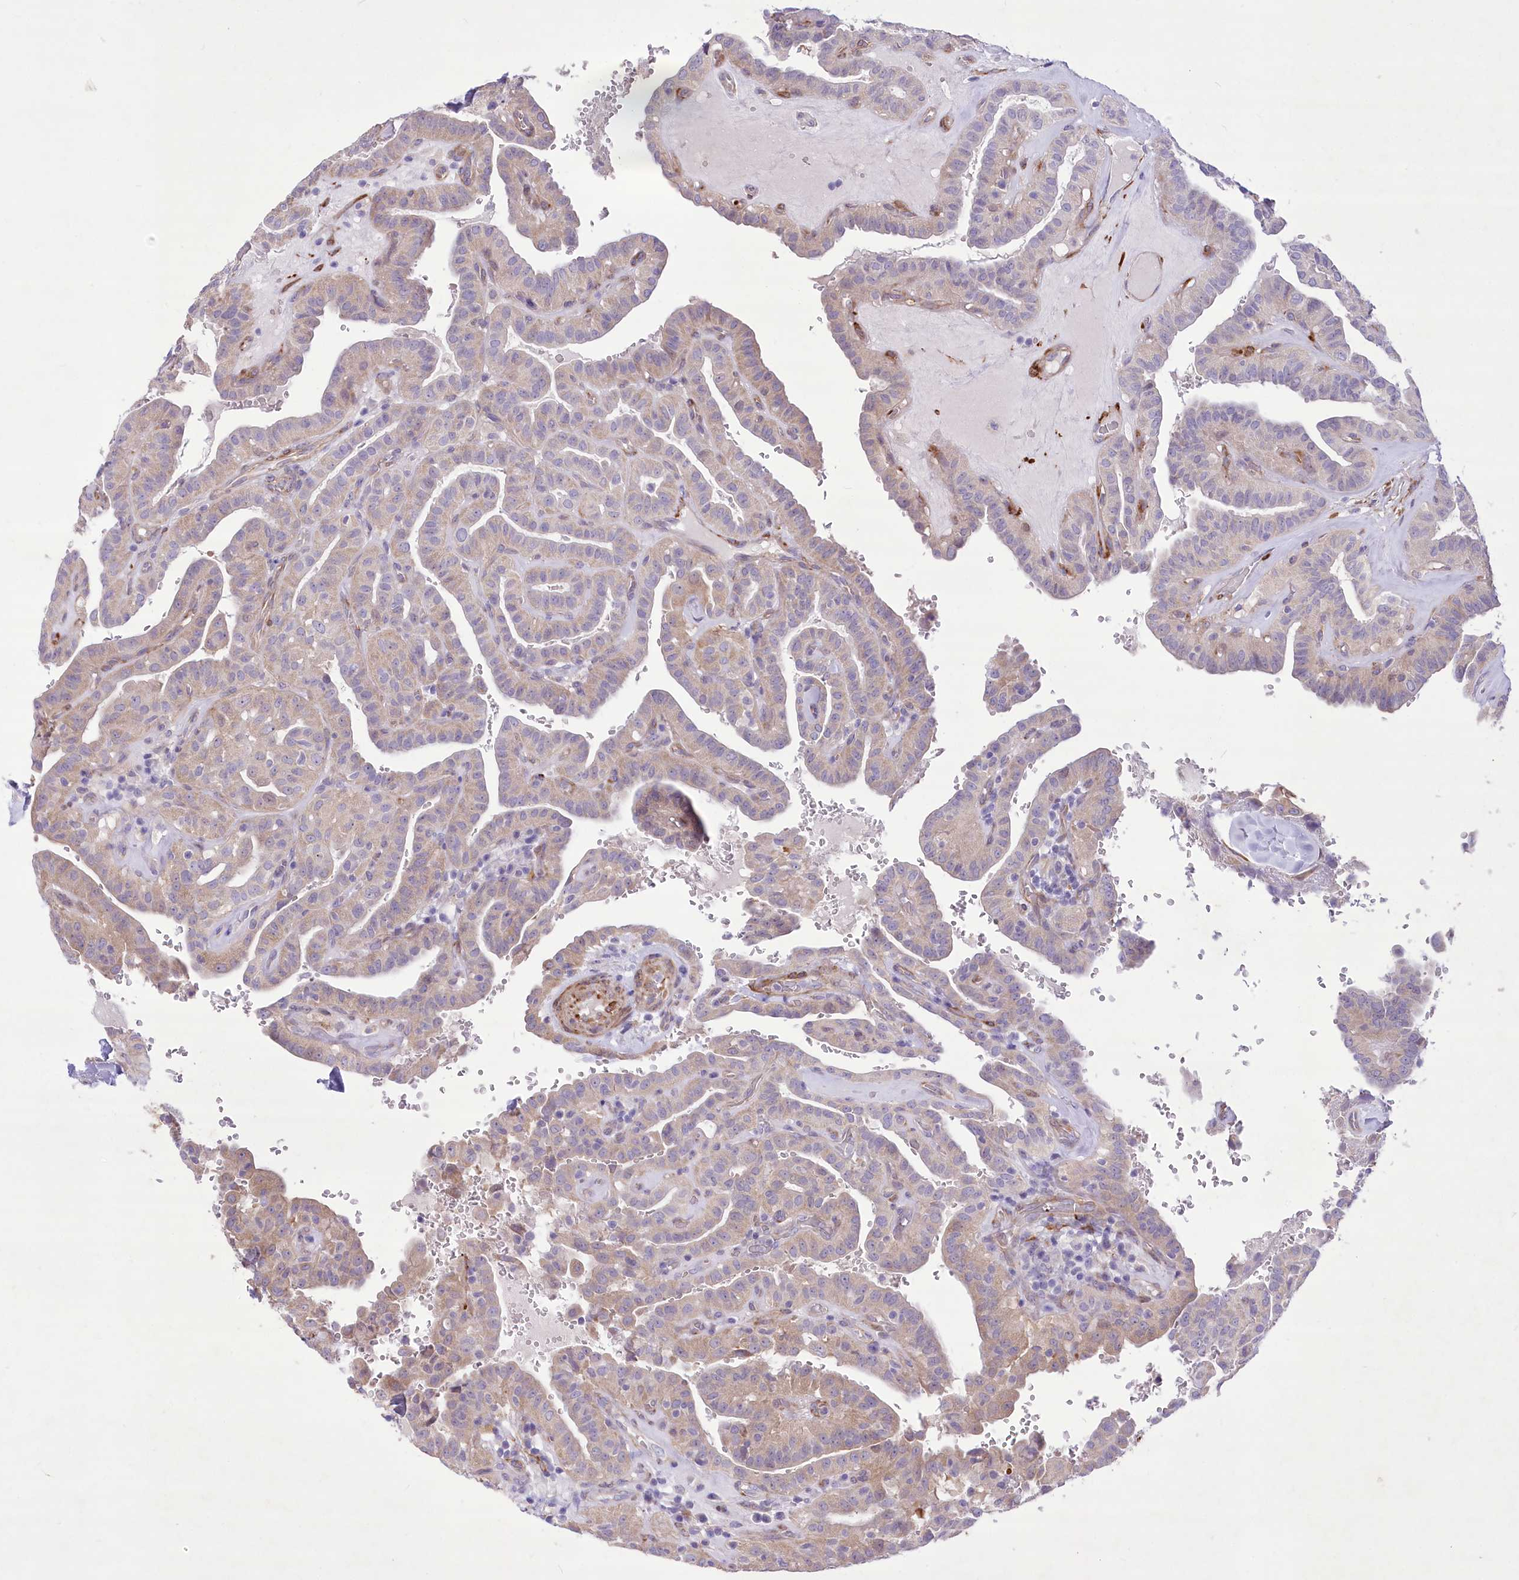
{"staining": {"intensity": "weak", "quantity": "25%-75%", "location": "cytoplasmic/membranous"}, "tissue": "thyroid cancer", "cell_type": "Tumor cells", "image_type": "cancer", "snomed": [{"axis": "morphology", "description": "Papillary adenocarcinoma, NOS"}, {"axis": "topography", "description": "Thyroid gland"}], "caption": "Immunohistochemistry (DAB (3,3'-diaminobenzidine)) staining of thyroid cancer reveals weak cytoplasmic/membranous protein expression in approximately 25%-75% of tumor cells. Using DAB (3,3'-diaminobenzidine) (brown) and hematoxylin (blue) stains, captured at high magnification using brightfield microscopy.", "gene": "ANGPTL3", "patient": {"sex": "male", "age": 77}}